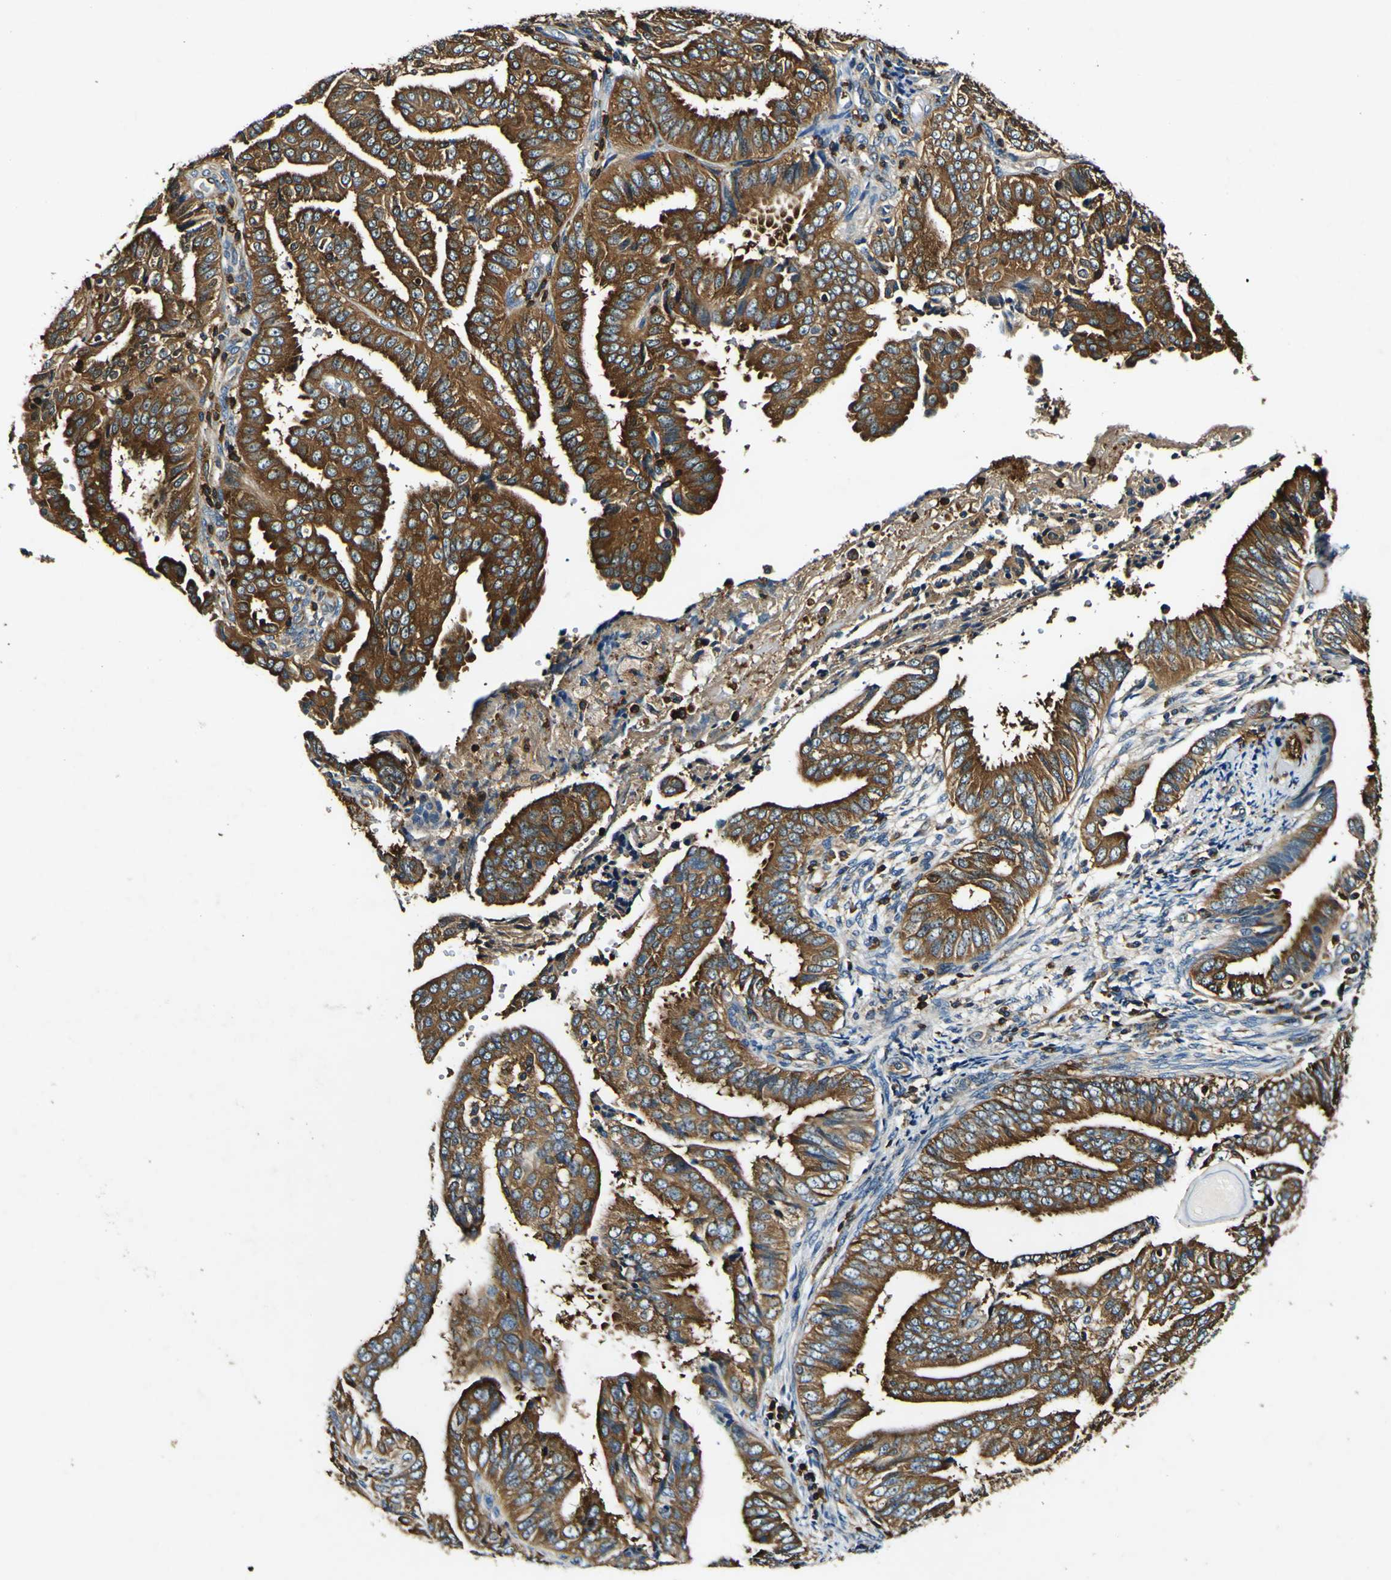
{"staining": {"intensity": "strong", "quantity": ">75%", "location": "cytoplasmic/membranous"}, "tissue": "endometrial cancer", "cell_type": "Tumor cells", "image_type": "cancer", "snomed": [{"axis": "morphology", "description": "Adenocarcinoma, NOS"}, {"axis": "topography", "description": "Endometrium"}], "caption": "Tumor cells display strong cytoplasmic/membranous staining in about >75% of cells in endometrial adenocarcinoma. (Stains: DAB in brown, nuclei in blue, Microscopy: brightfield microscopy at high magnification).", "gene": "RHOT2", "patient": {"sex": "female", "age": 58}}